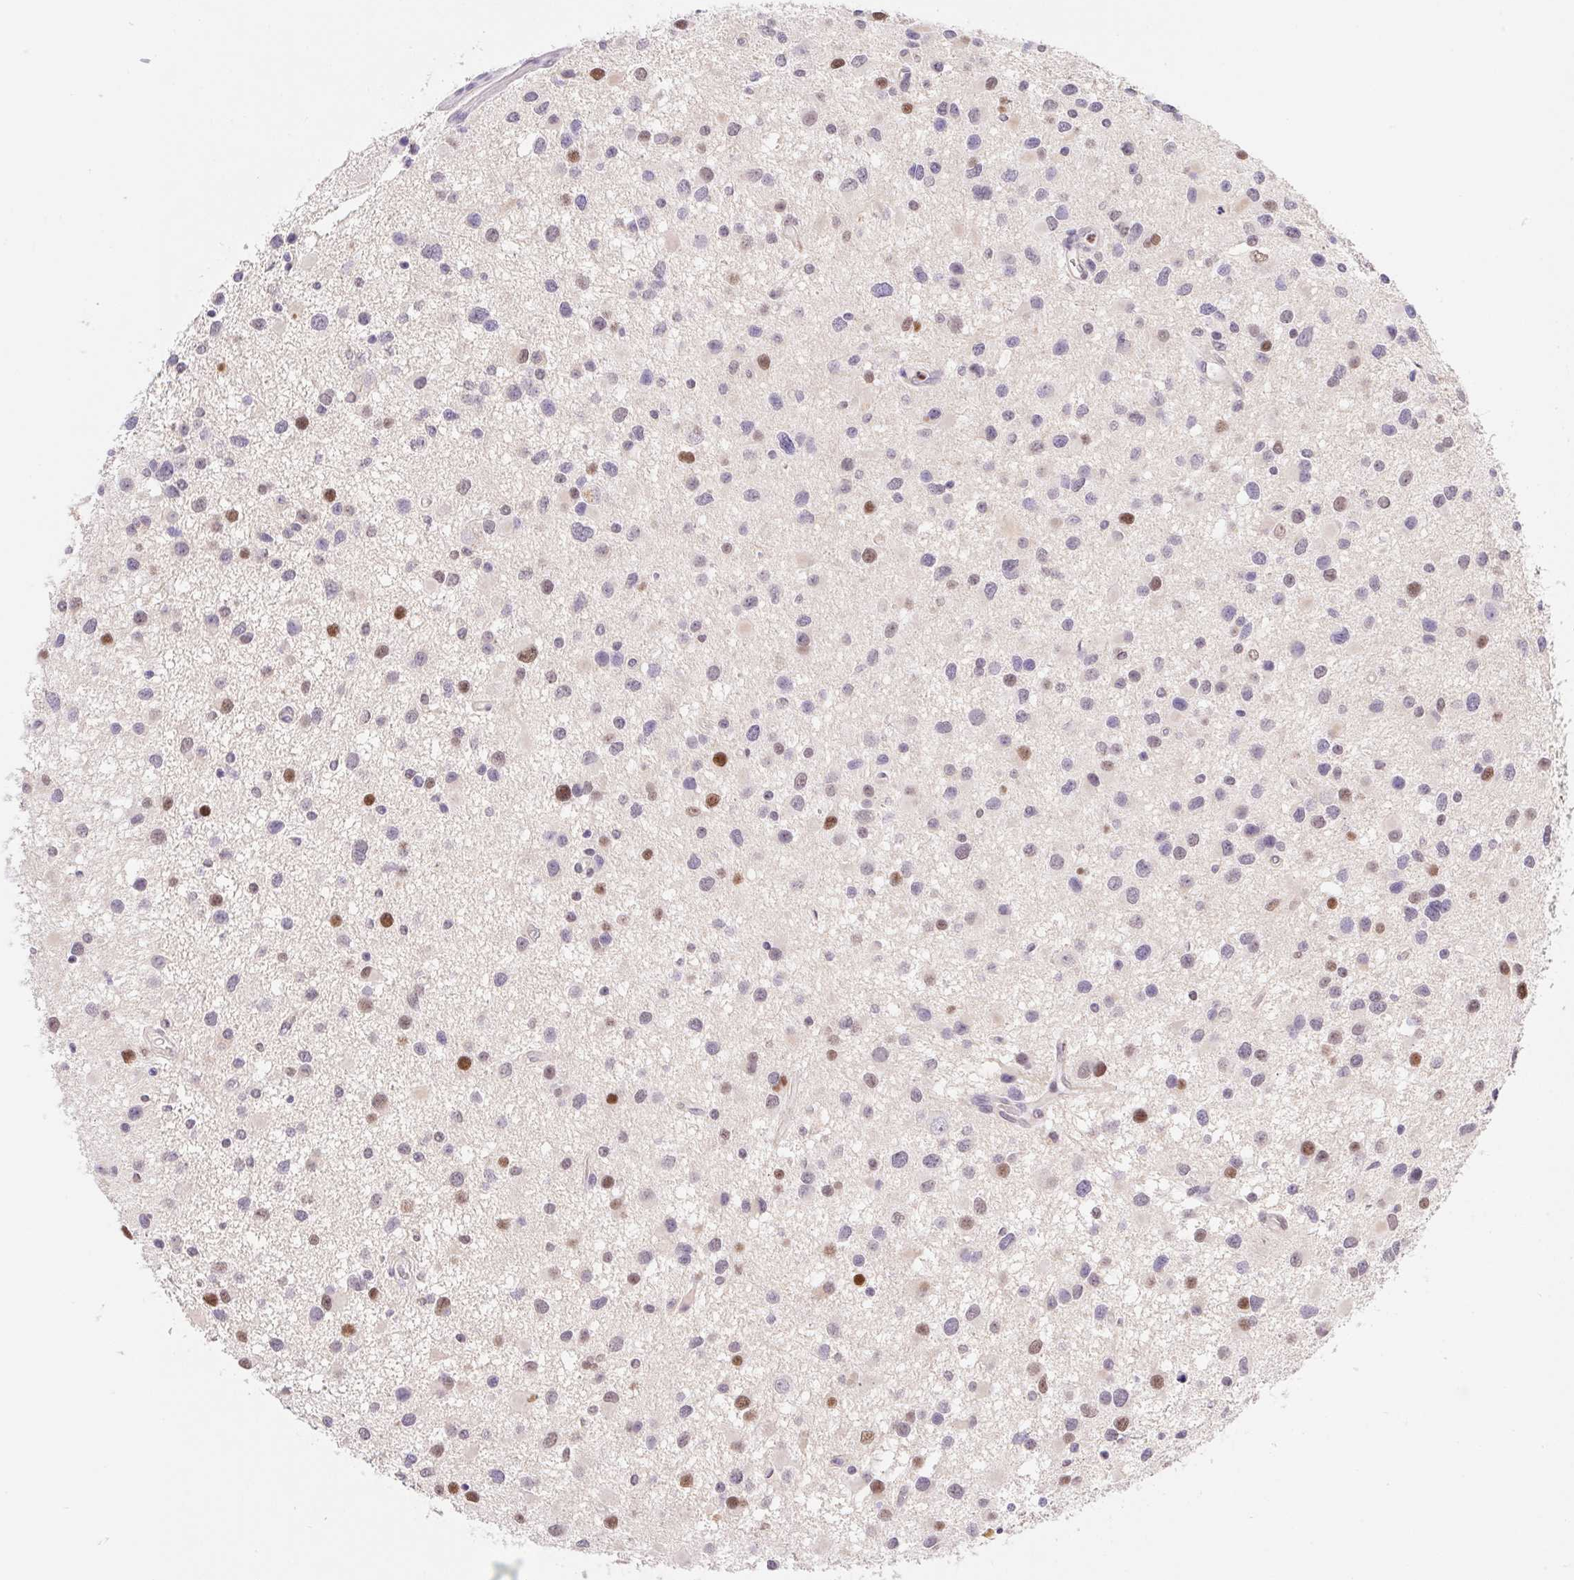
{"staining": {"intensity": "moderate", "quantity": "<25%", "location": "nuclear"}, "tissue": "glioma", "cell_type": "Tumor cells", "image_type": "cancer", "snomed": [{"axis": "morphology", "description": "Glioma, malignant, Low grade"}, {"axis": "topography", "description": "Brain"}], "caption": "A histopathology image of human low-grade glioma (malignant) stained for a protein shows moderate nuclear brown staining in tumor cells.", "gene": "L3MBTL4", "patient": {"sex": "female", "age": 32}}